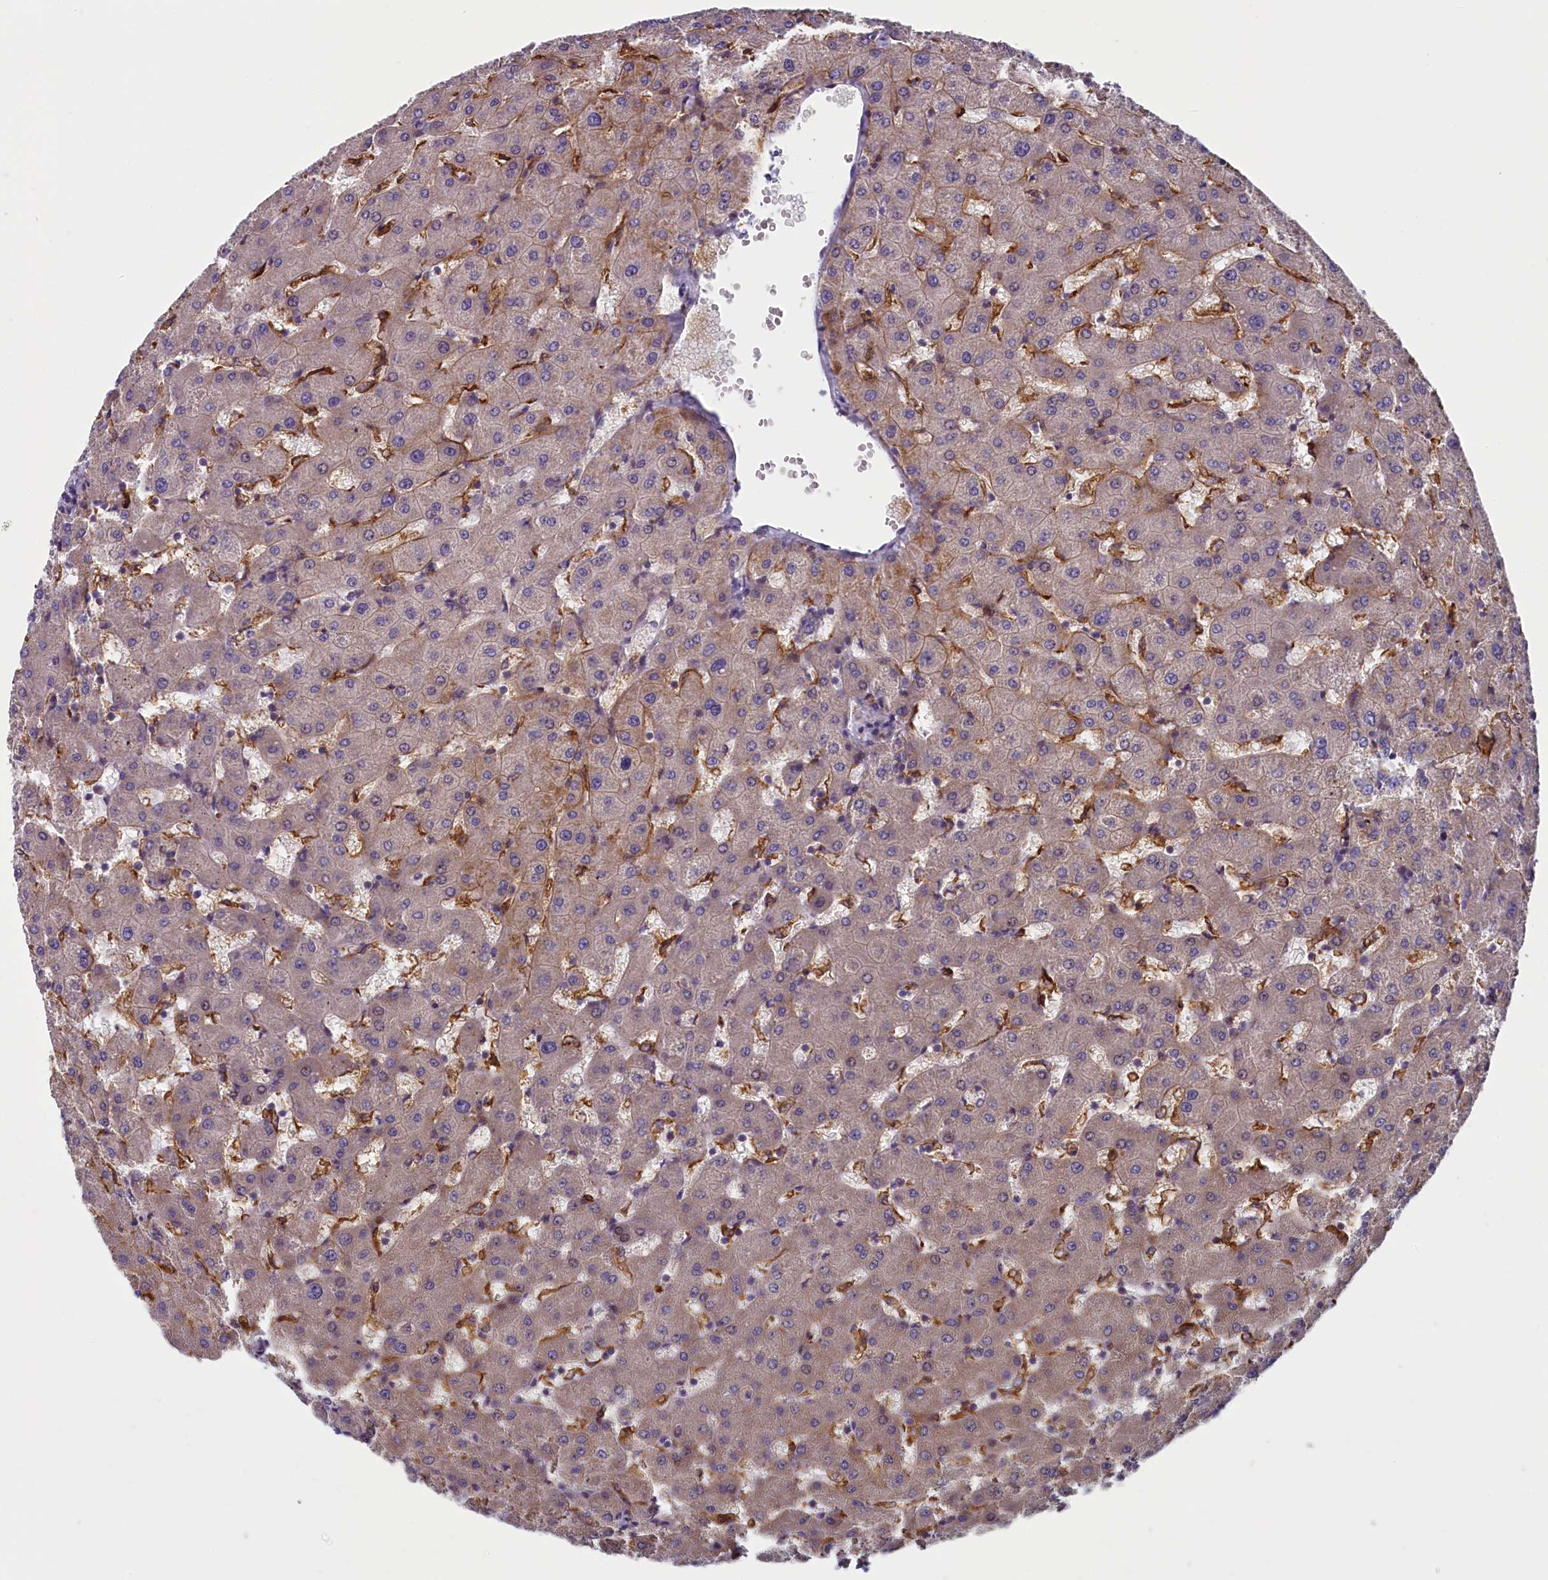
{"staining": {"intensity": "moderate", "quantity": "25%-75%", "location": "cytoplasmic/membranous"}, "tissue": "liver", "cell_type": "Cholangiocytes", "image_type": "normal", "snomed": [{"axis": "morphology", "description": "Normal tissue, NOS"}, {"axis": "topography", "description": "Liver"}], "caption": "Brown immunohistochemical staining in unremarkable human liver displays moderate cytoplasmic/membranous positivity in about 25%-75% of cholangiocytes.", "gene": "ANKRD39", "patient": {"sex": "female", "age": 63}}